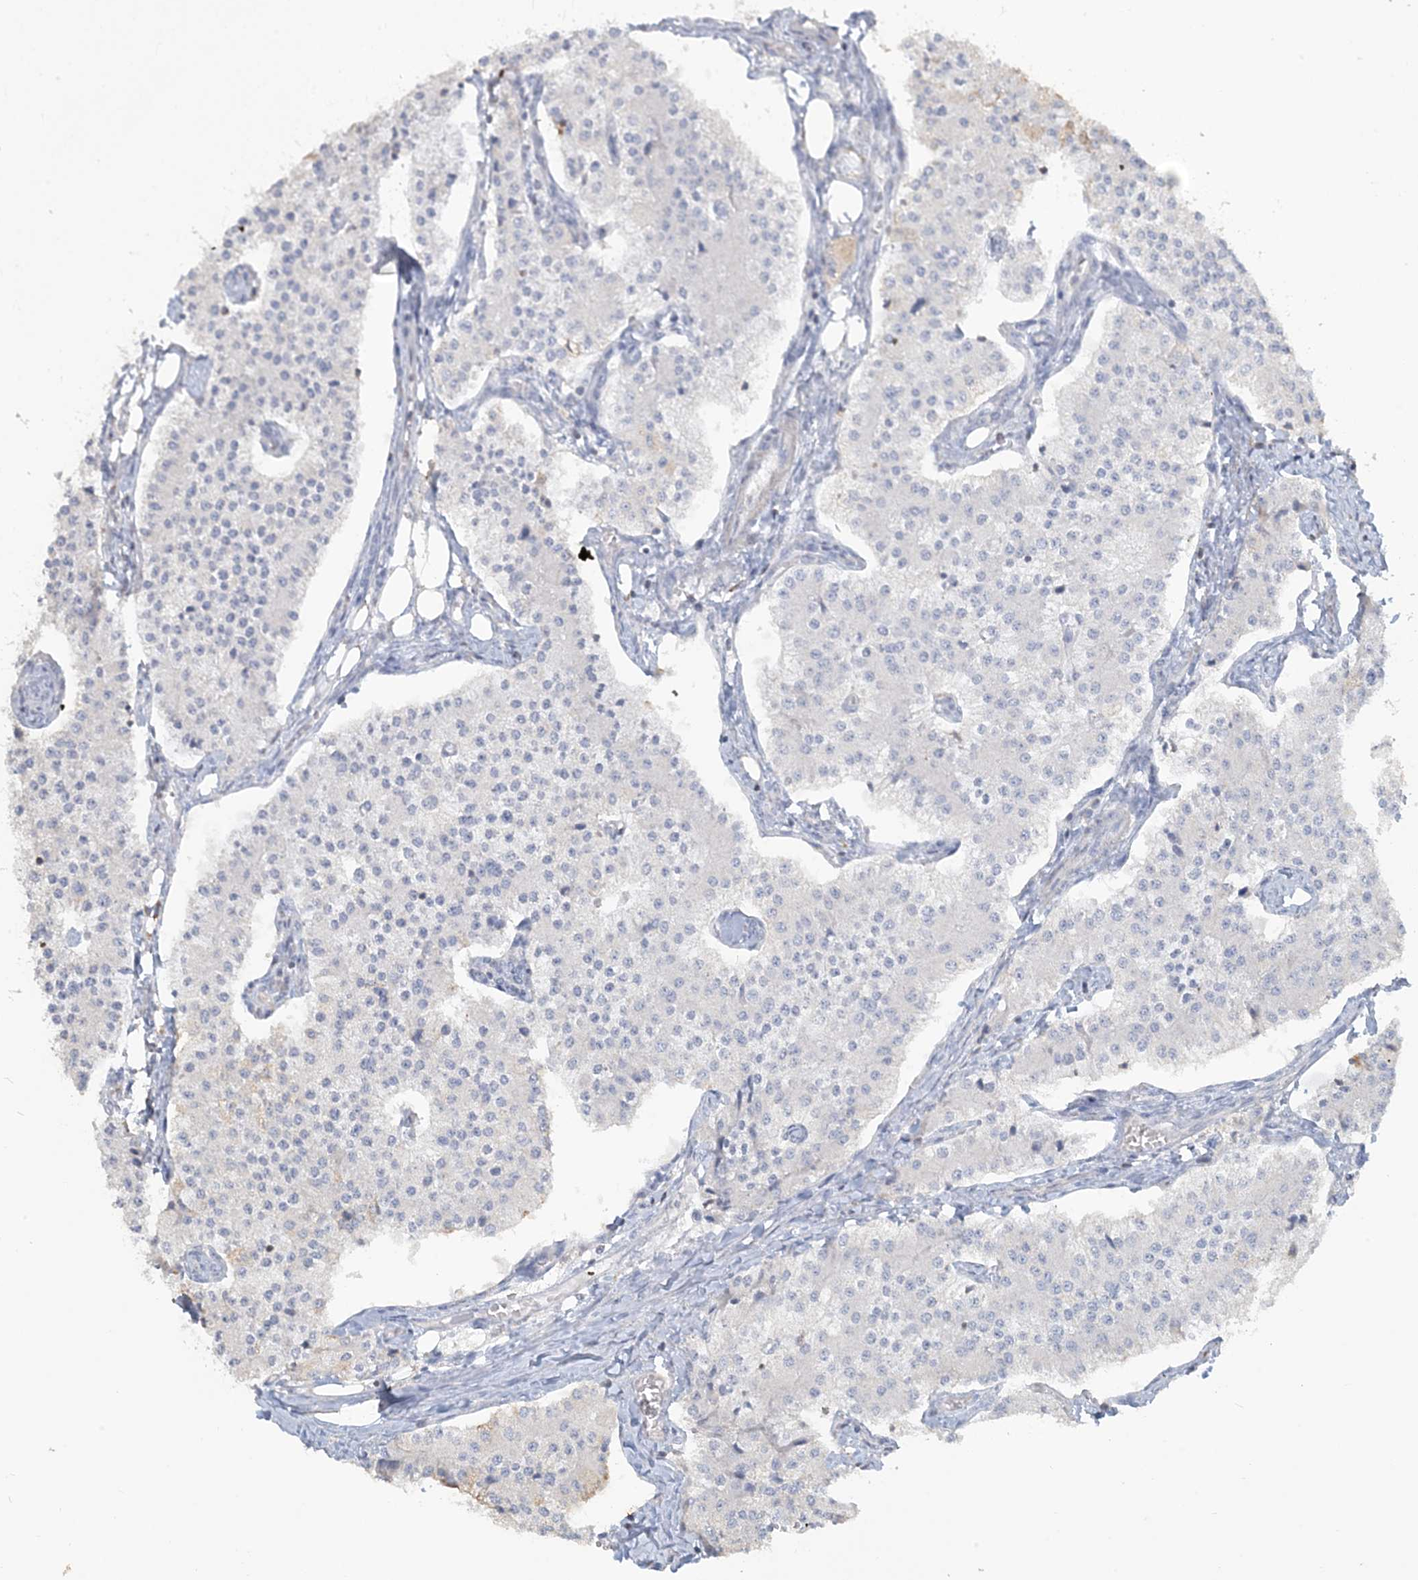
{"staining": {"intensity": "negative", "quantity": "none", "location": "none"}, "tissue": "carcinoid", "cell_type": "Tumor cells", "image_type": "cancer", "snomed": [{"axis": "morphology", "description": "Carcinoid, malignant, NOS"}, {"axis": "topography", "description": "Colon"}], "caption": "Immunohistochemical staining of carcinoid exhibits no significant expression in tumor cells.", "gene": "NPHS2", "patient": {"sex": "female", "age": 52}}